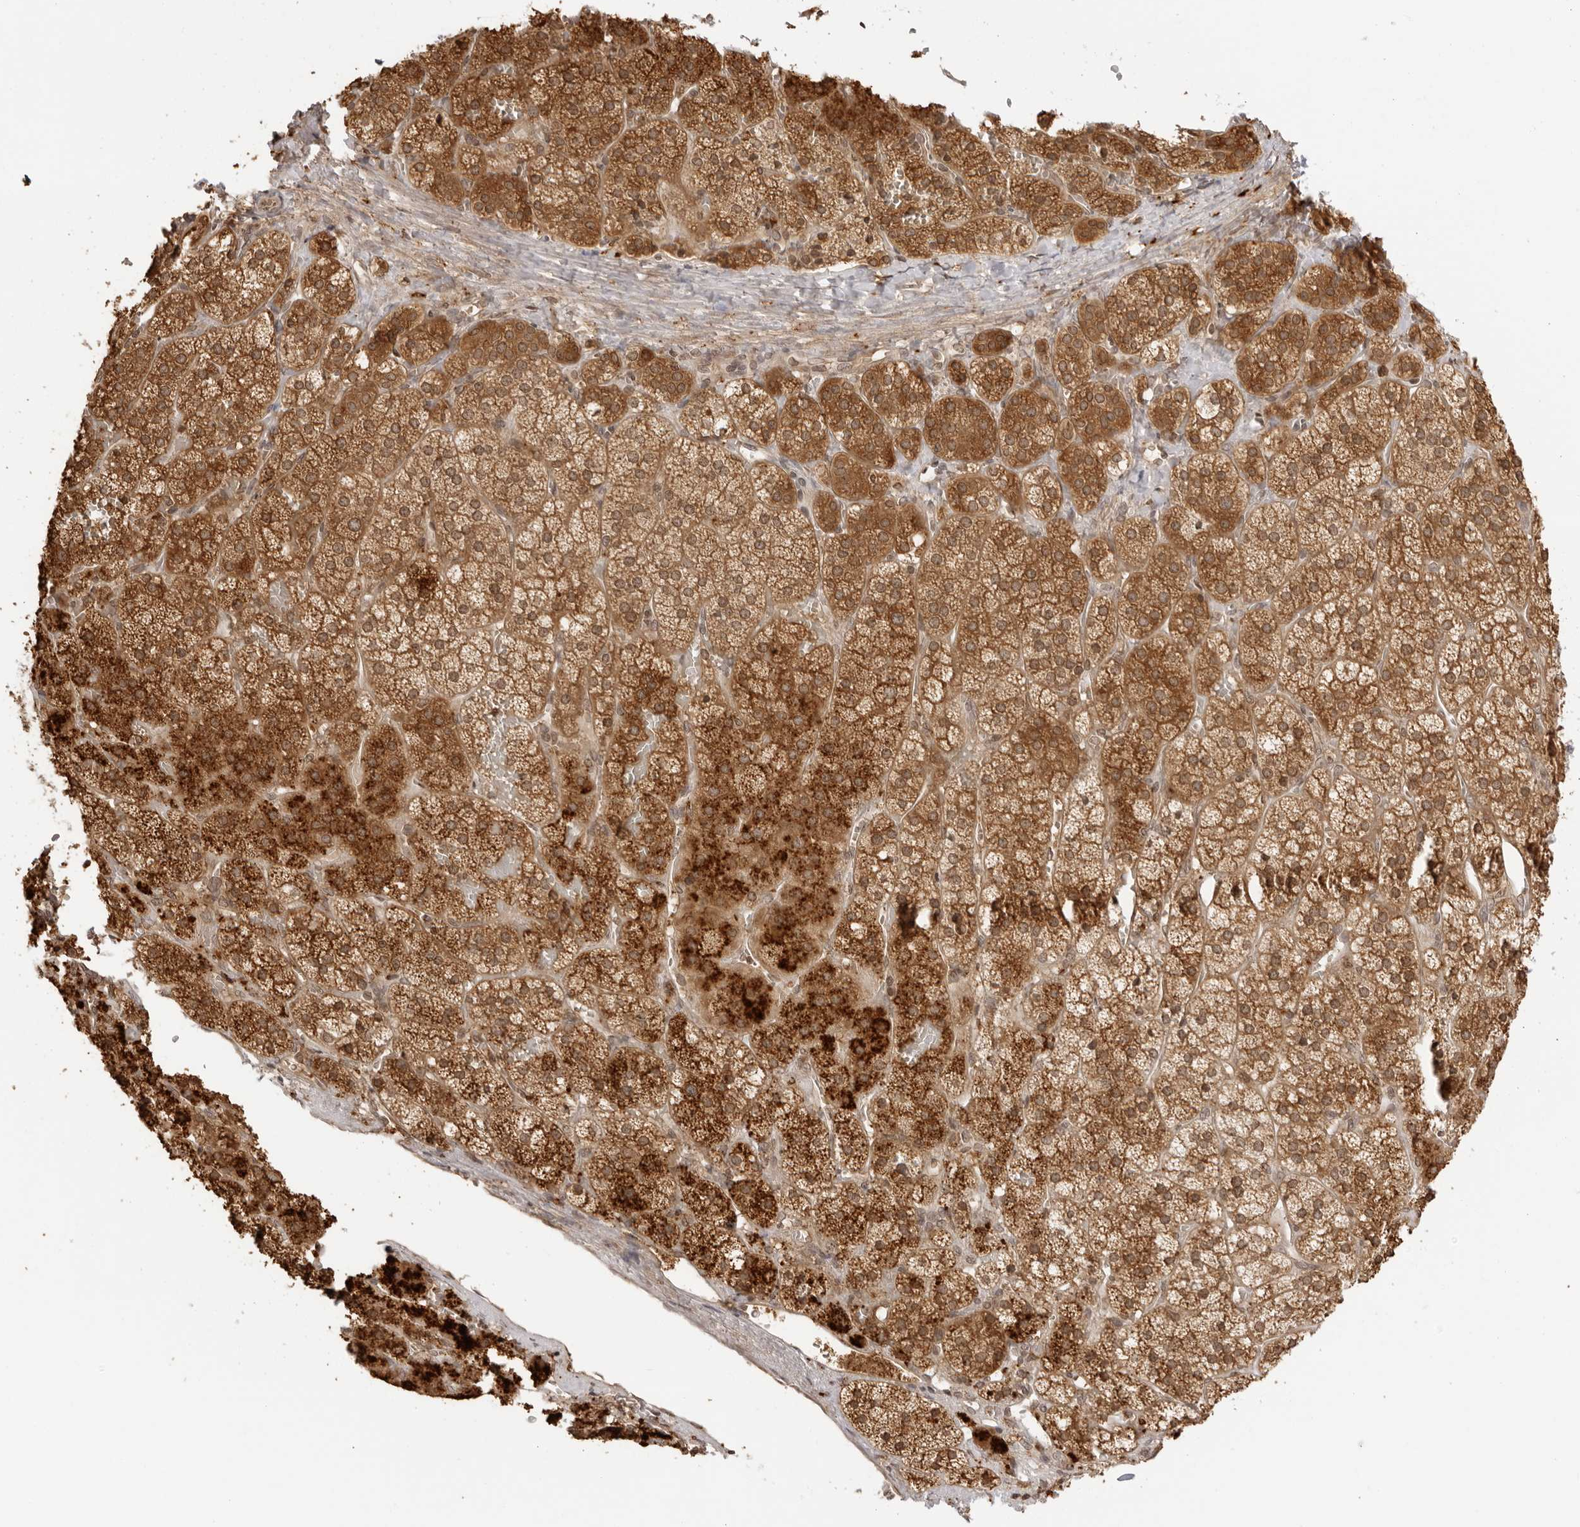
{"staining": {"intensity": "strong", "quantity": ">75%", "location": "cytoplasmic/membranous"}, "tissue": "adrenal gland", "cell_type": "Glandular cells", "image_type": "normal", "snomed": [{"axis": "morphology", "description": "Normal tissue, NOS"}, {"axis": "topography", "description": "Adrenal gland"}], "caption": "Brown immunohistochemical staining in normal adrenal gland shows strong cytoplasmic/membranous staining in approximately >75% of glandular cells. (IHC, brightfield microscopy, high magnification).", "gene": "IKBKE", "patient": {"sex": "female", "age": 44}}